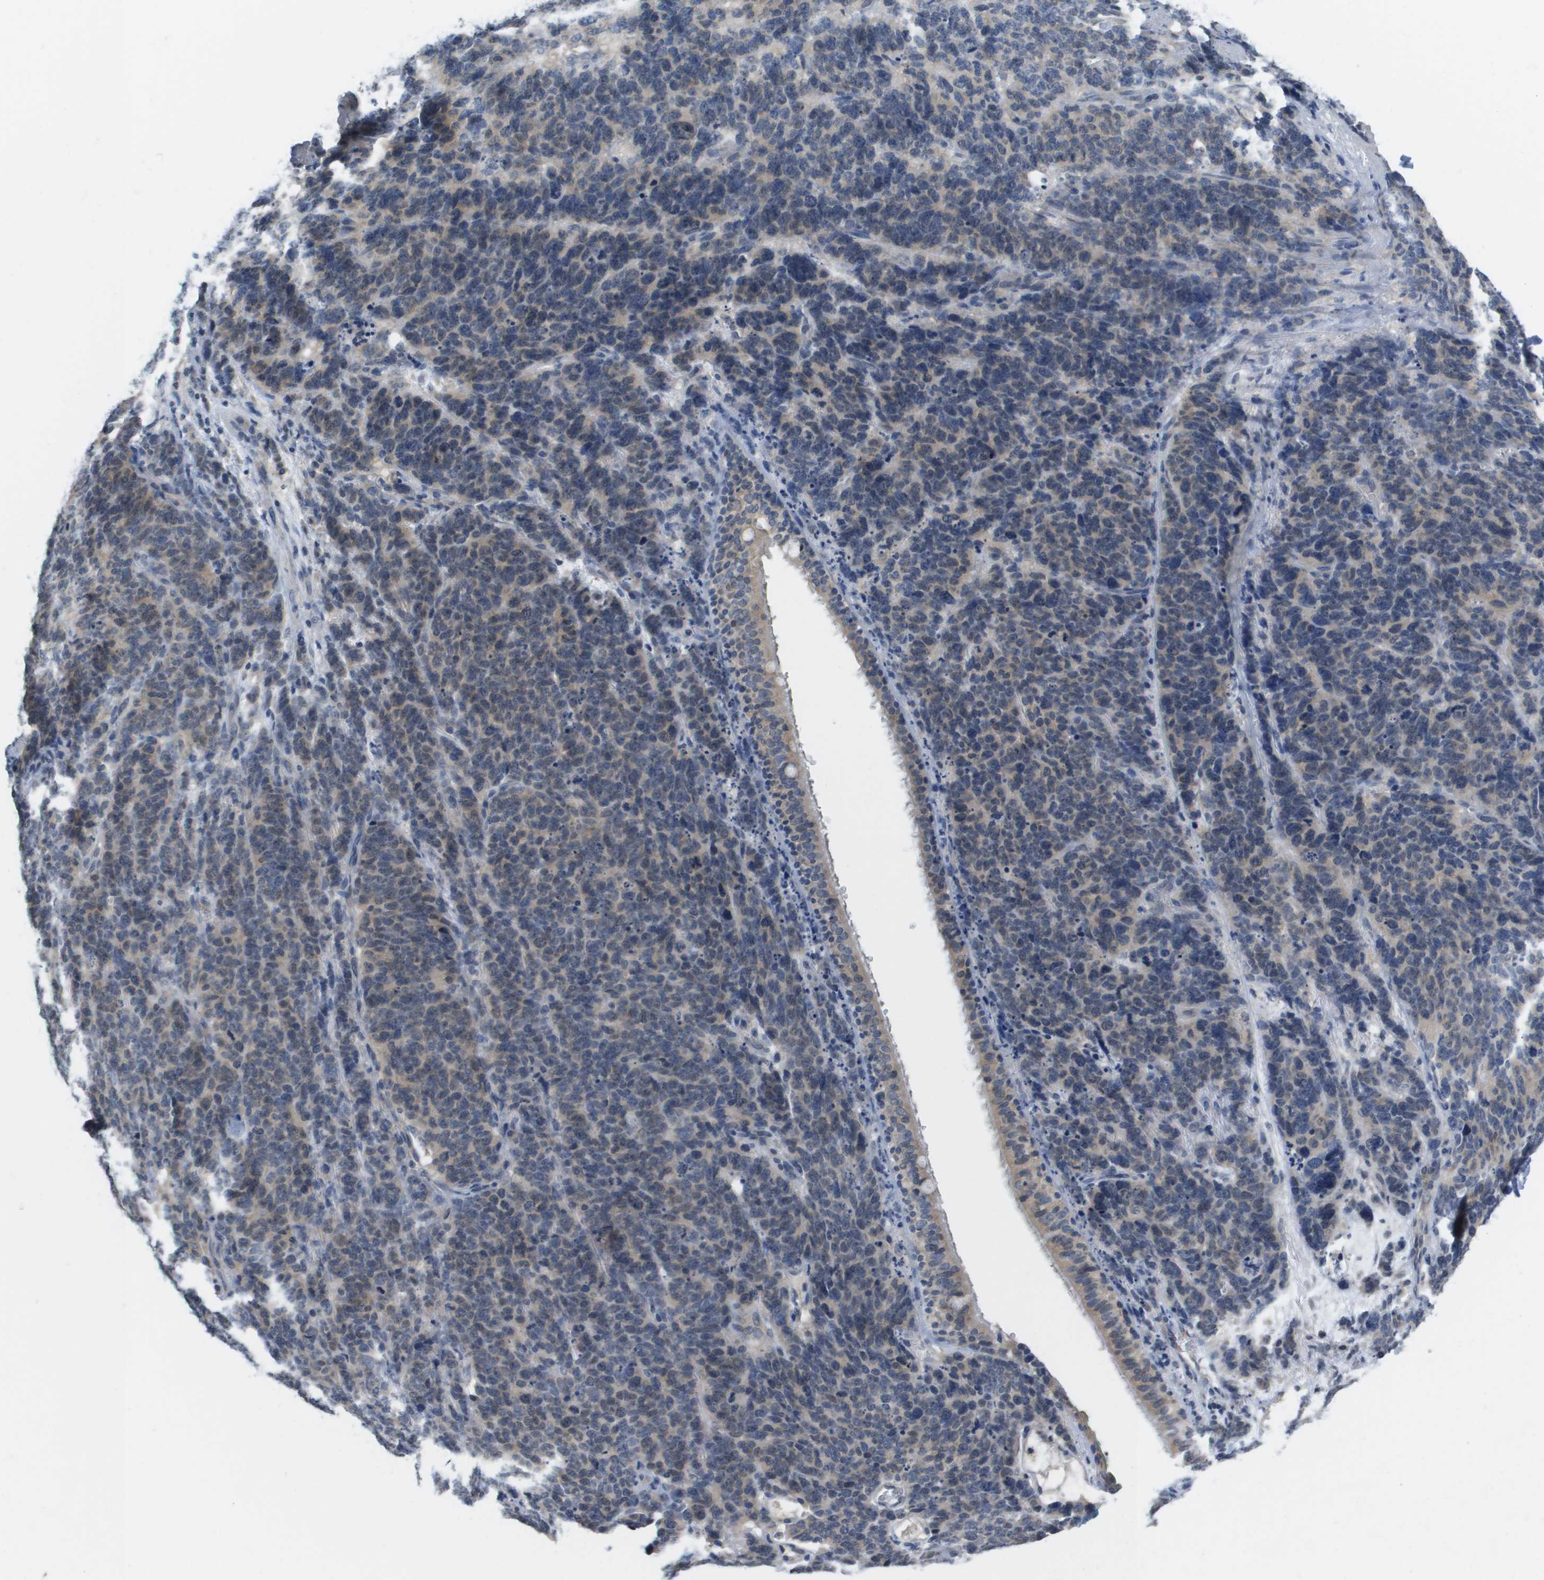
{"staining": {"intensity": "weak", "quantity": "25%-75%", "location": "cytoplasmic/membranous"}, "tissue": "lung cancer", "cell_type": "Tumor cells", "image_type": "cancer", "snomed": [{"axis": "morphology", "description": "Neoplasm, malignant, NOS"}, {"axis": "topography", "description": "Lung"}], "caption": "Weak cytoplasmic/membranous expression is present in about 25%-75% of tumor cells in neoplasm (malignant) (lung).", "gene": "CAPN11", "patient": {"sex": "female", "age": 58}}